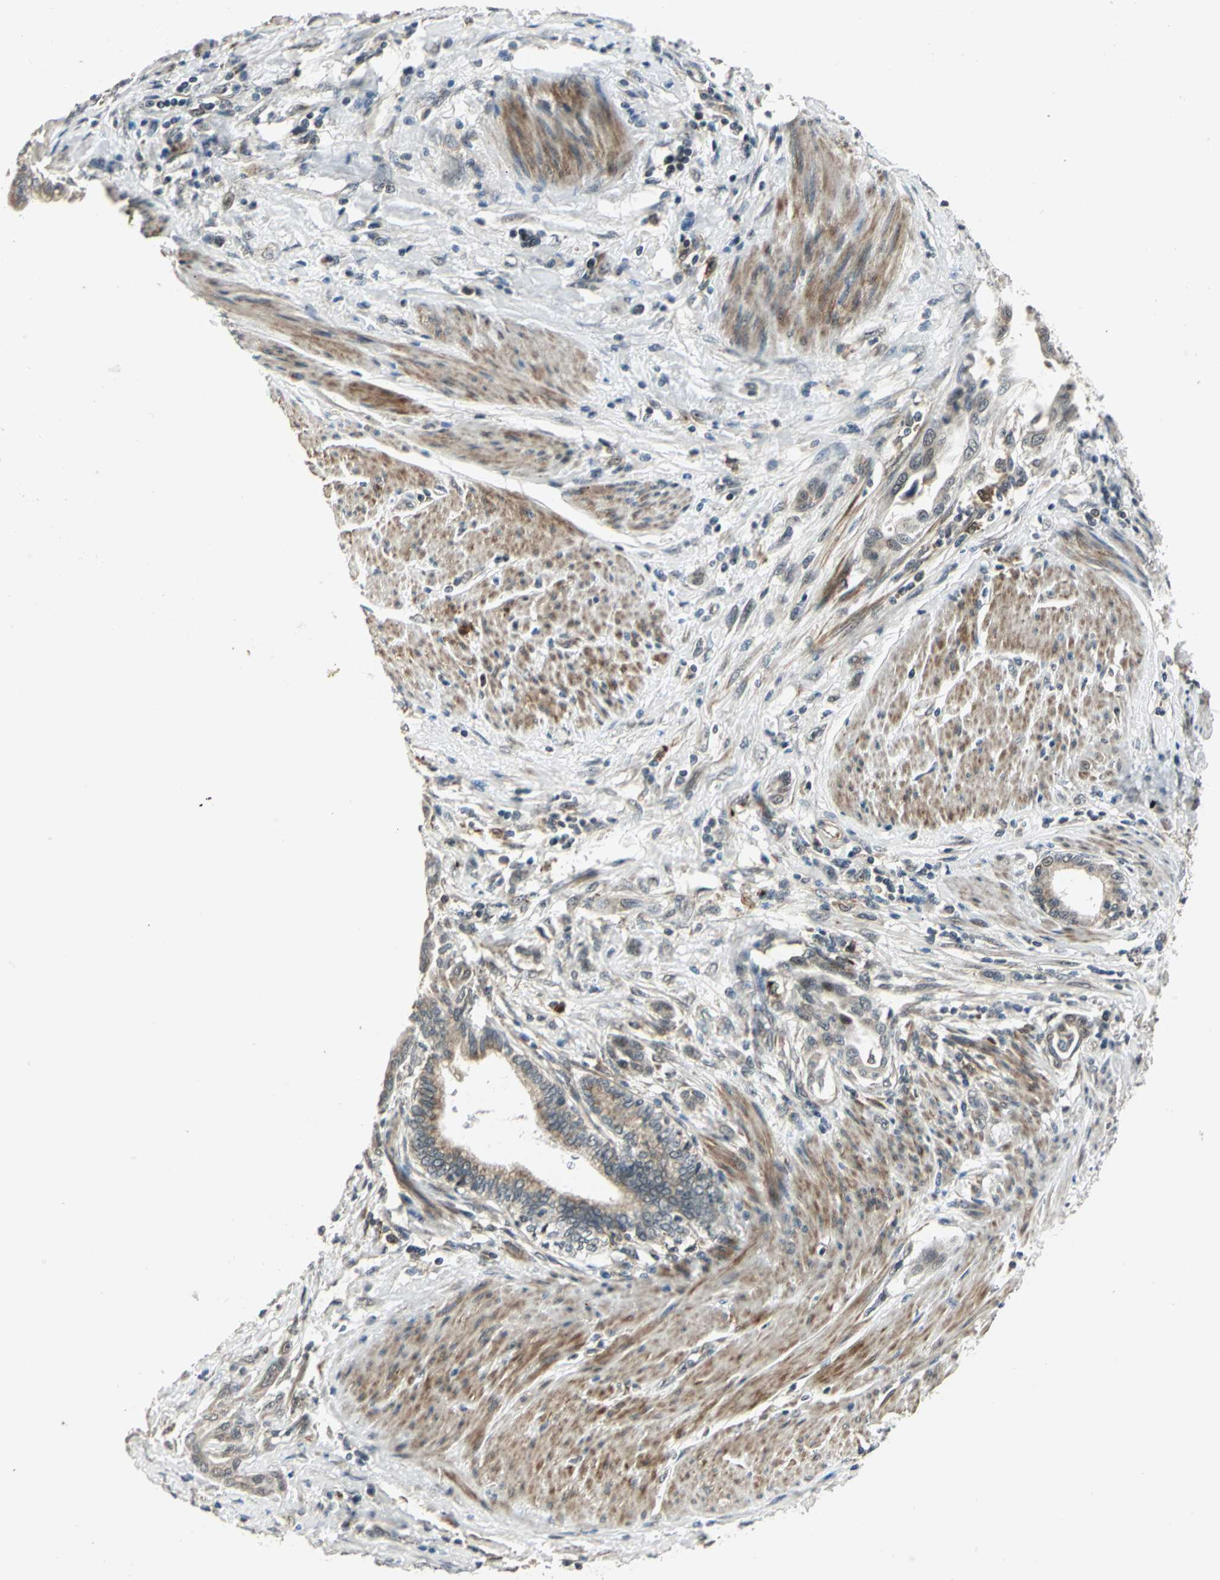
{"staining": {"intensity": "weak", "quantity": "25%-75%", "location": "cytoplasmic/membranous"}, "tissue": "pancreatic cancer", "cell_type": "Tumor cells", "image_type": "cancer", "snomed": [{"axis": "morphology", "description": "Adenocarcinoma, NOS"}, {"axis": "topography", "description": "Pancreas"}], "caption": "Weak cytoplasmic/membranous staining for a protein is appreciated in approximately 25%-75% of tumor cells of pancreatic adenocarcinoma using IHC.", "gene": "PLAGL2", "patient": {"sex": "female", "age": 64}}